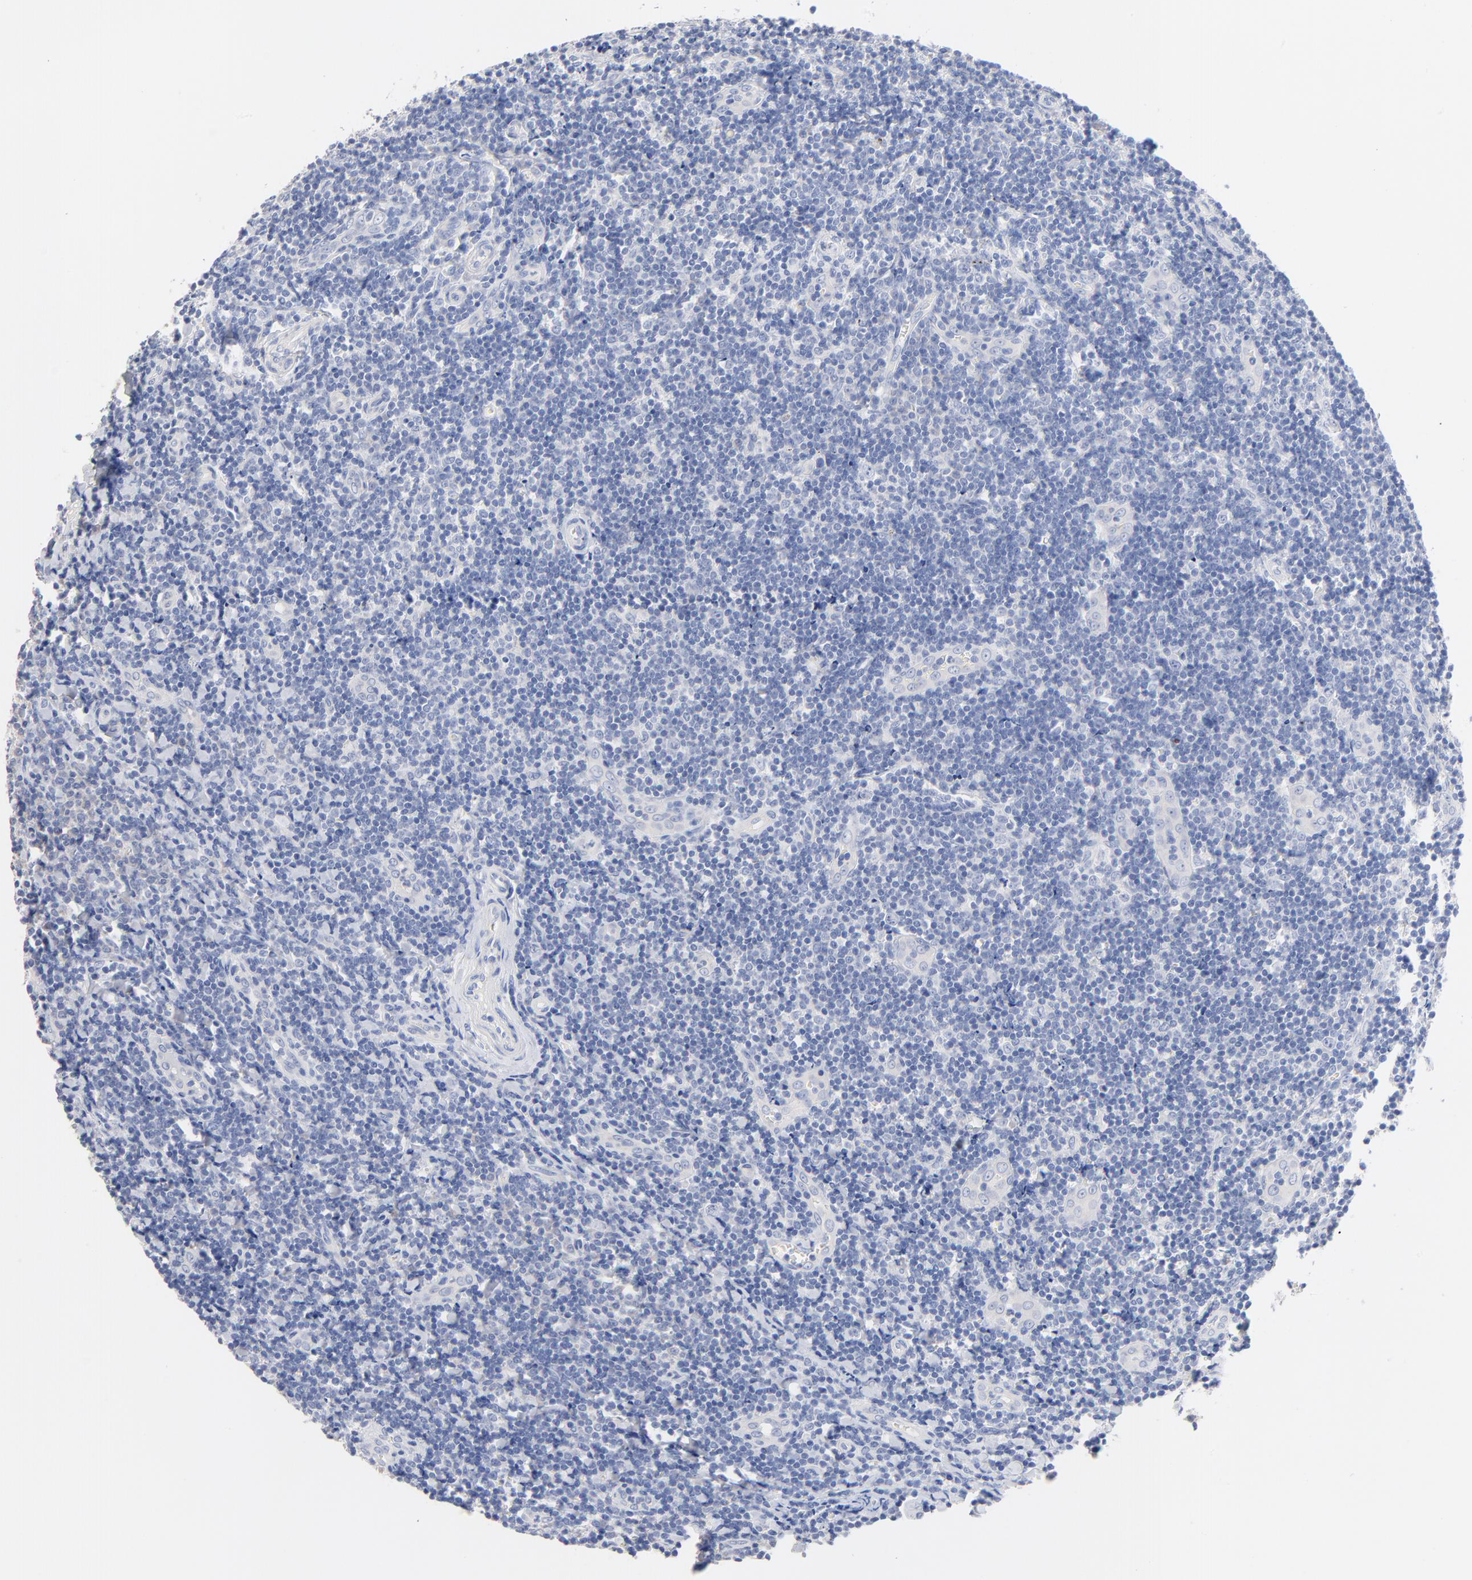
{"staining": {"intensity": "negative", "quantity": "none", "location": "none"}, "tissue": "tonsil", "cell_type": "Germinal center cells", "image_type": "normal", "snomed": [{"axis": "morphology", "description": "Normal tissue, NOS"}, {"axis": "topography", "description": "Tonsil"}], "caption": "IHC micrograph of normal tonsil: tonsil stained with DAB (3,3'-diaminobenzidine) displays no significant protein positivity in germinal center cells. Brightfield microscopy of IHC stained with DAB (brown) and hematoxylin (blue), captured at high magnification.", "gene": "CPS1", "patient": {"sex": "male", "age": 20}}